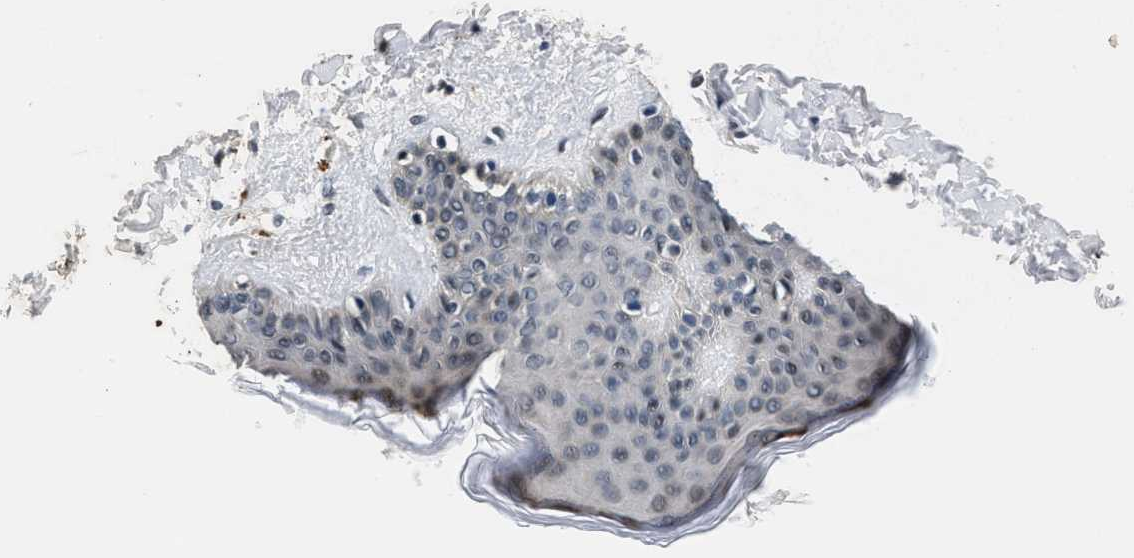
{"staining": {"intensity": "moderate", "quantity": ">75%", "location": "cytoplasmic/membranous,nuclear"}, "tissue": "skin", "cell_type": "Fibroblasts", "image_type": "normal", "snomed": [{"axis": "morphology", "description": "Normal tissue, NOS"}, {"axis": "topography", "description": "Skin"}], "caption": "Protein expression analysis of normal skin reveals moderate cytoplasmic/membranous,nuclear expression in approximately >75% of fibroblasts.", "gene": "RBM33", "patient": {"sex": "male", "age": 30}}